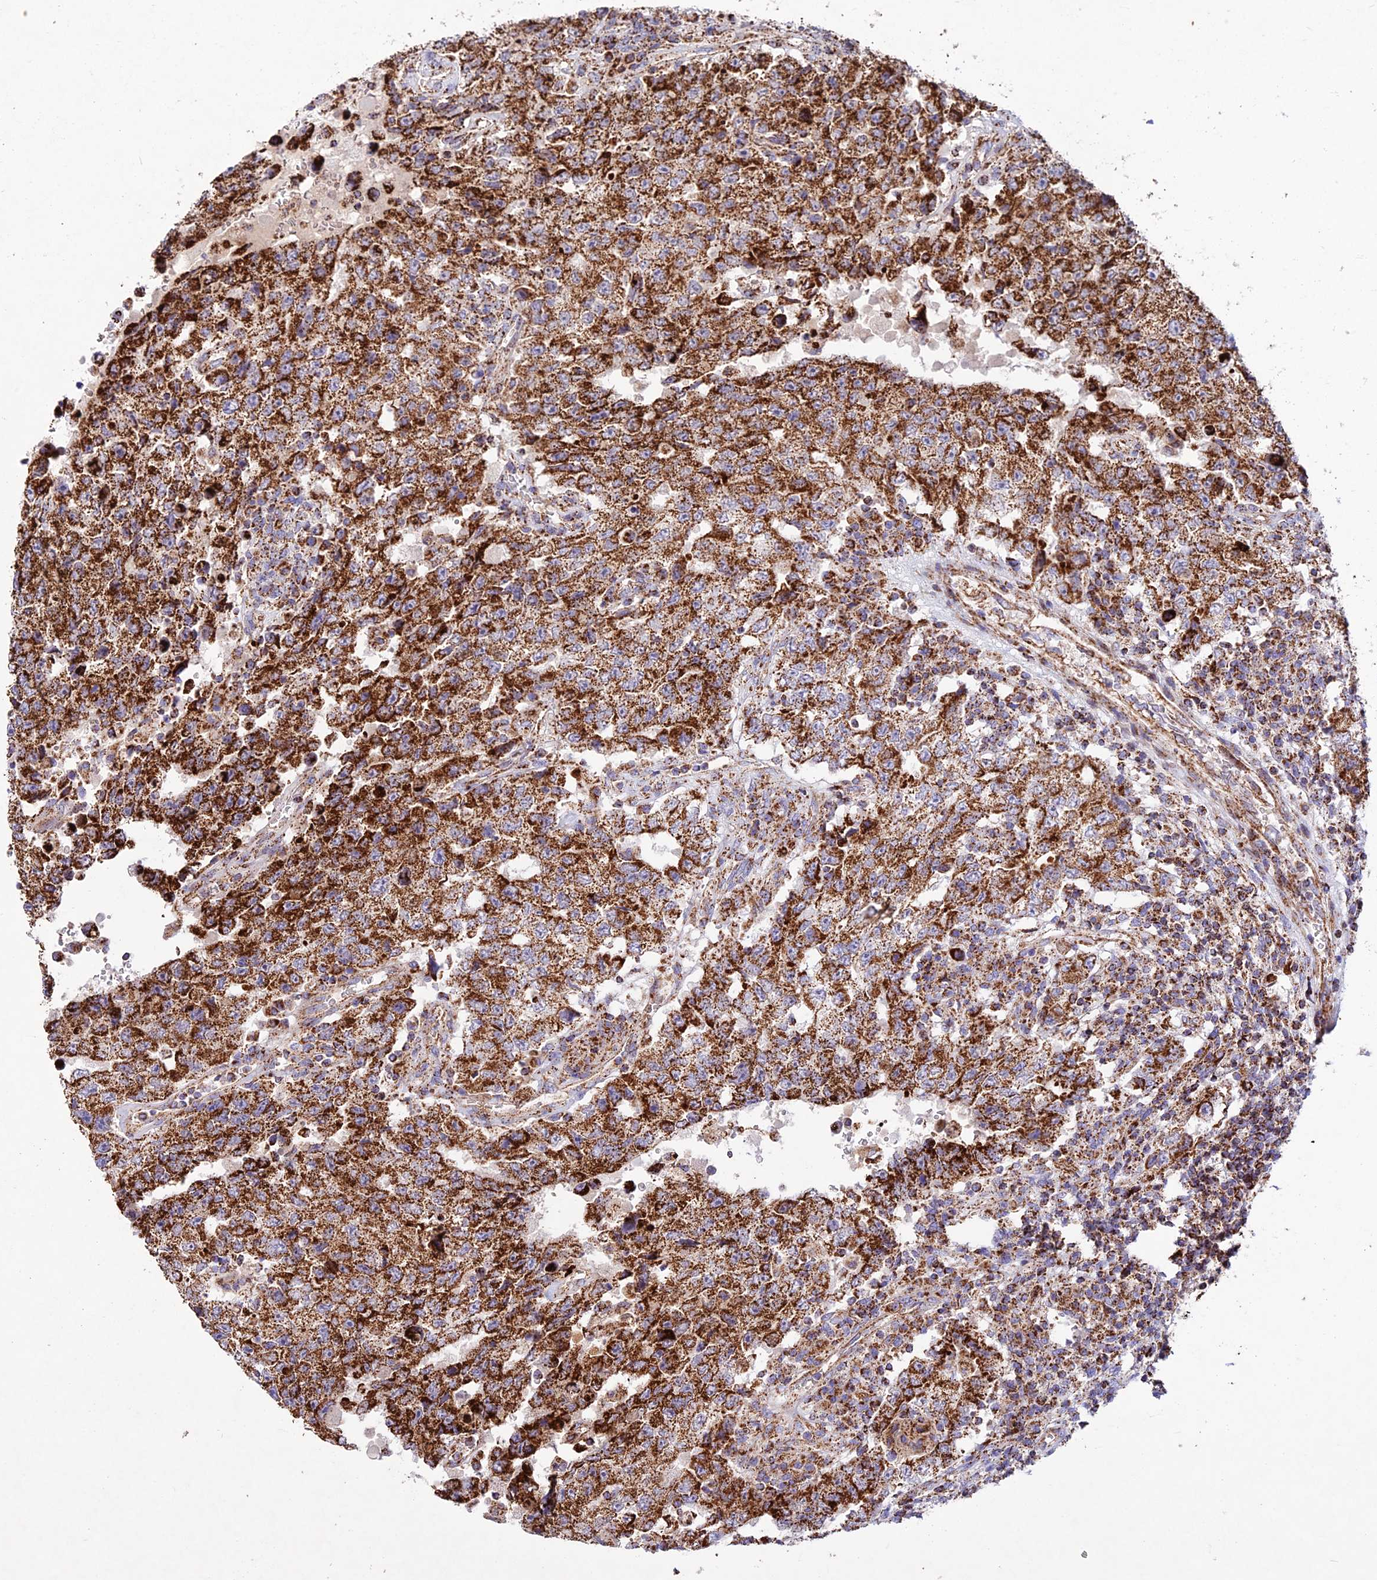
{"staining": {"intensity": "strong", "quantity": ">75%", "location": "cytoplasmic/membranous"}, "tissue": "testis cancer", "cell_type": "Tumor cells", "image_type": "cancer", "snomed": [{"axis": "morphology", "description": "Carcinoma, Embryonal, NOS"}, {"axis": "topography", "description": "Testis"}], "caption": "Immunohistochemistry (IHC) histopathology image of neoplastic tissue: testis cancer (embryonal carcinoma) stained using immunohistochemistry reveals high levels of strong protein expression localized specifically in the cytoplasmic/membranous of tumor cells, appearing as a cytoplasmic/membranous brown color.", "gene": "KHDC3L", "patient": {"sex": "male", "age": 26}}